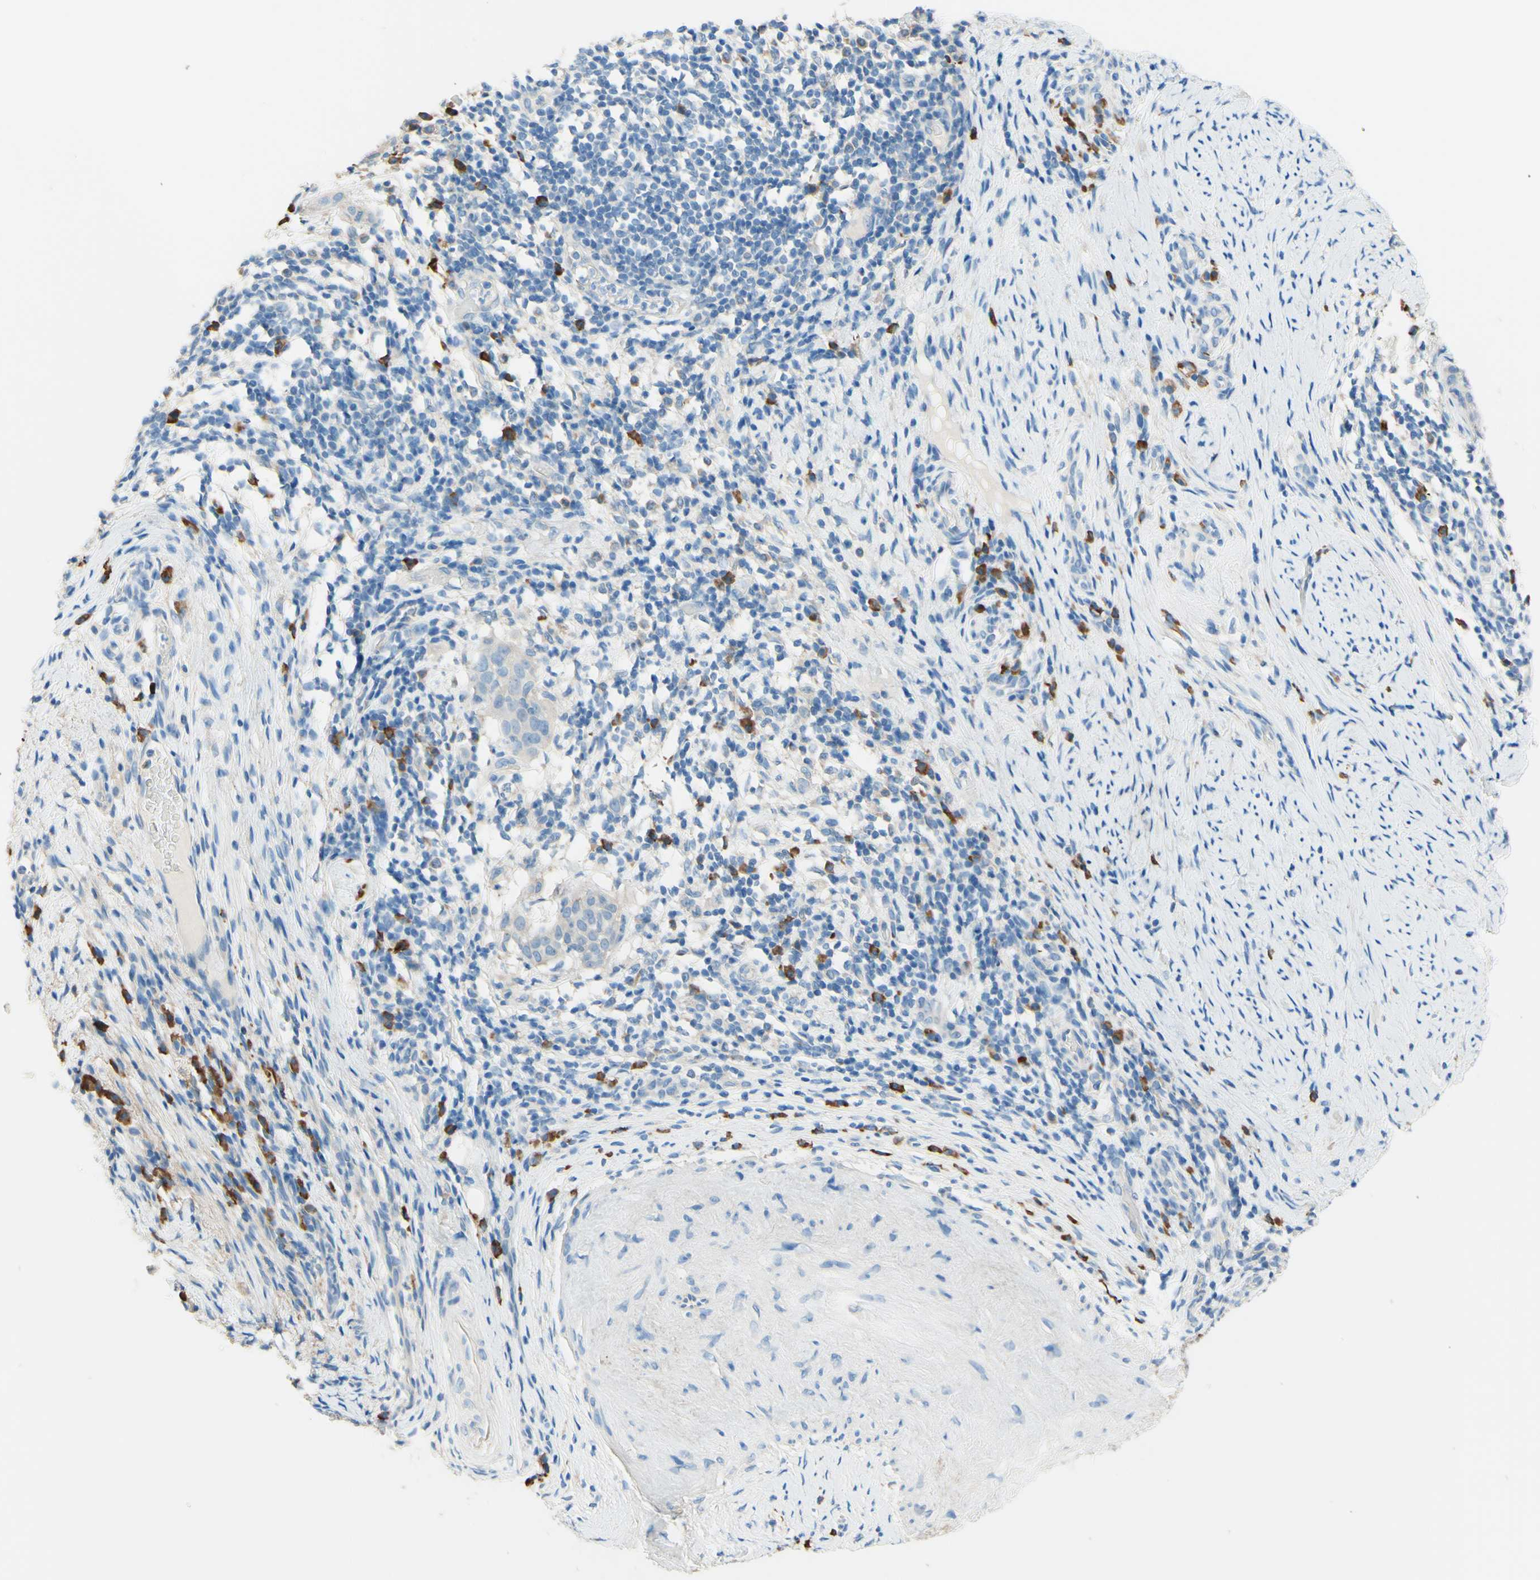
{"staining": {"intensity": "negative", "quantity": "none", "location": "none"}, "tissue": "cervical cancer", "cell_type": "Tumor cells", "image_type": "cancer", "snomed": [{"axis": "morphology", "description": "Squamous cell carcinoma, NOS"}, {"axis": "topography", "description": "Cervix"}], "caption": "Human cervical cancer stained for a protein using immunohistochemistry (IHC) displays no staining in tumor cells.", "gene": "PASD1", "patient": {"sex": "female", "age": 51}}